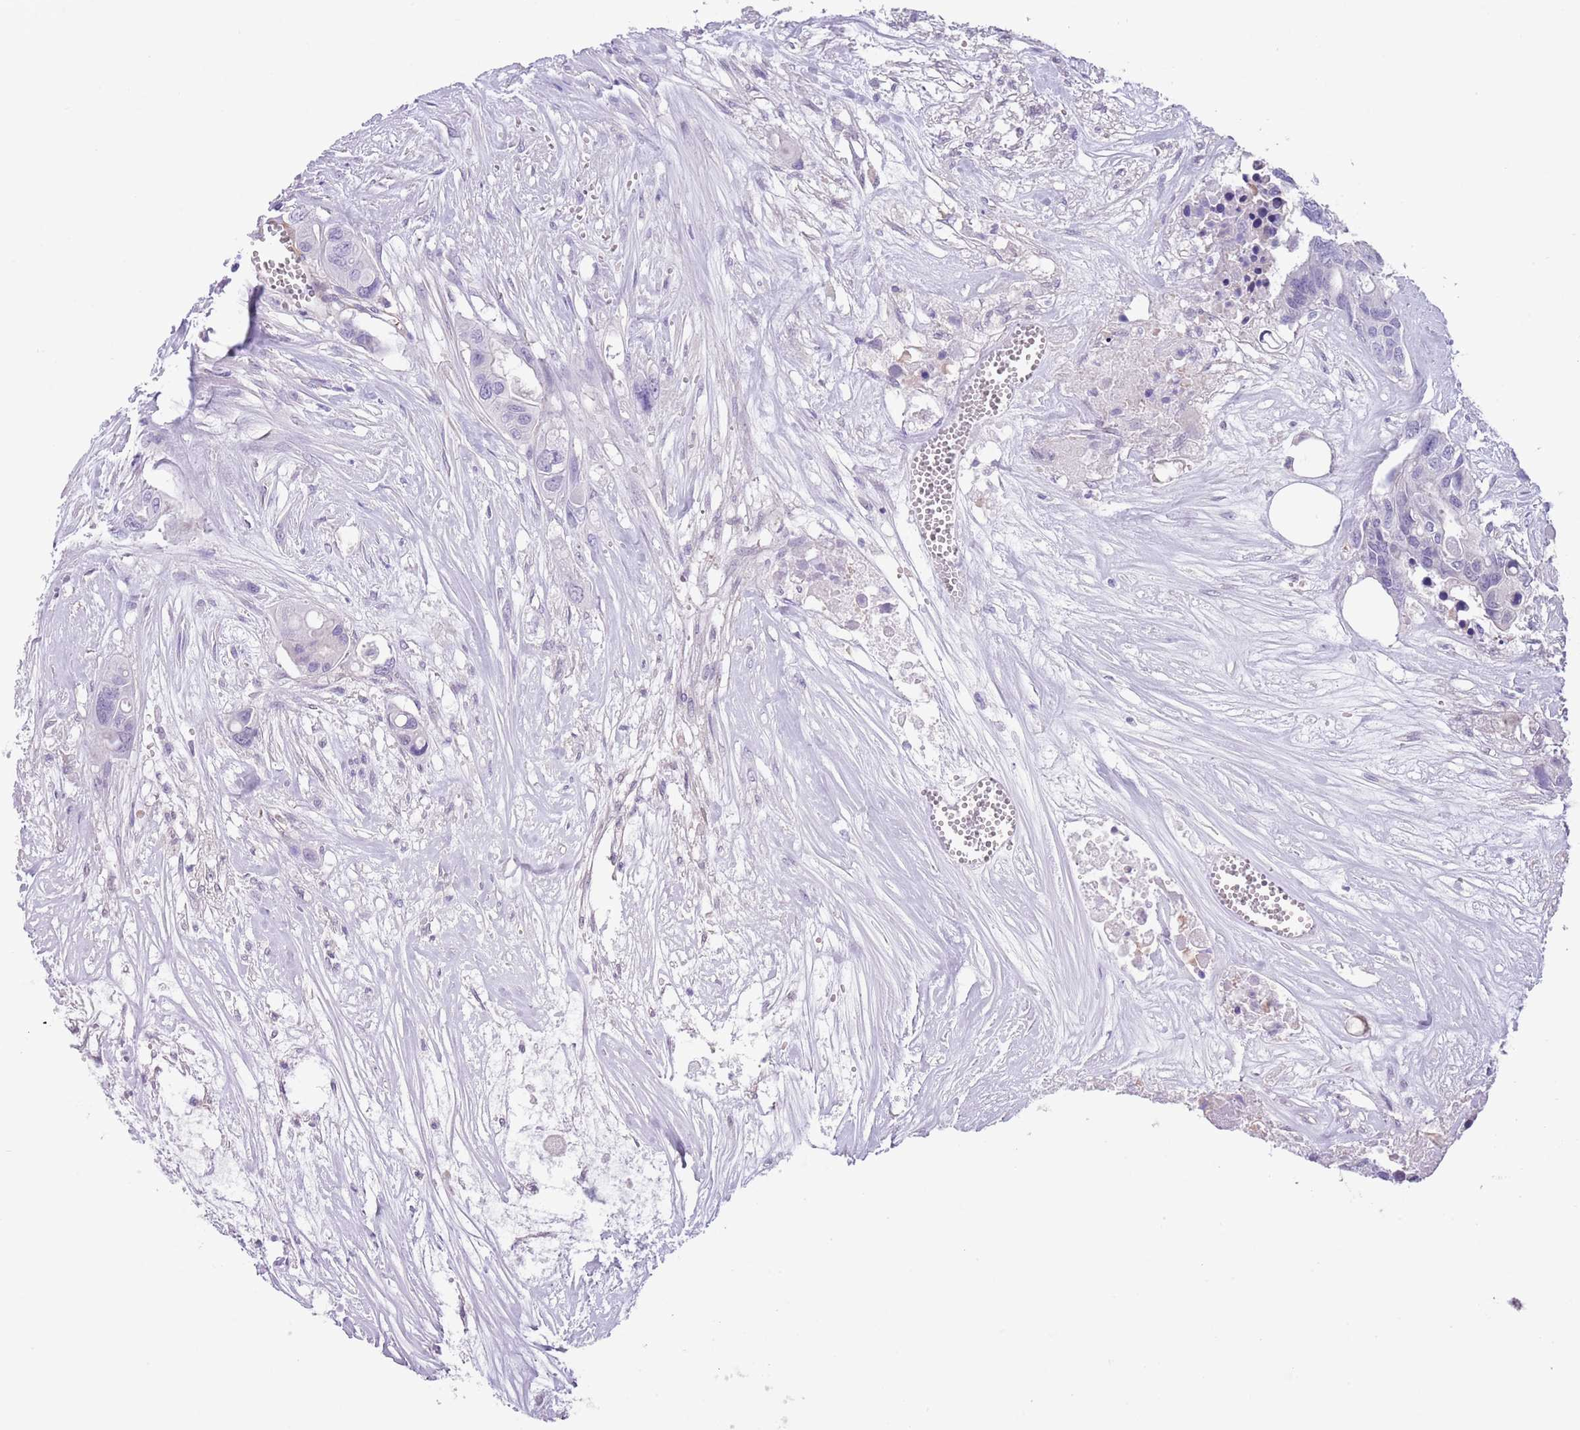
{"staining": {"intensity": "negative", "quantity": "none", "location": "none"}, "tissue": "colorectal cancer", "cell_type": "Tumor cells", "image_type": "cancer", "snomed": [{"axis": "morphology", "description": "Adenocarcinoma, NOS"}, {"axis": "topography", "description": "Colon"}], "caption": "Immunohistochemistry micrograph of neoplastic tissue: human colorectal cancer stained with DAB exhibits no significant protein positivity in tumor cells.", "gene": "TSGA13", "patient": {"sex": "male", "age": 77}}